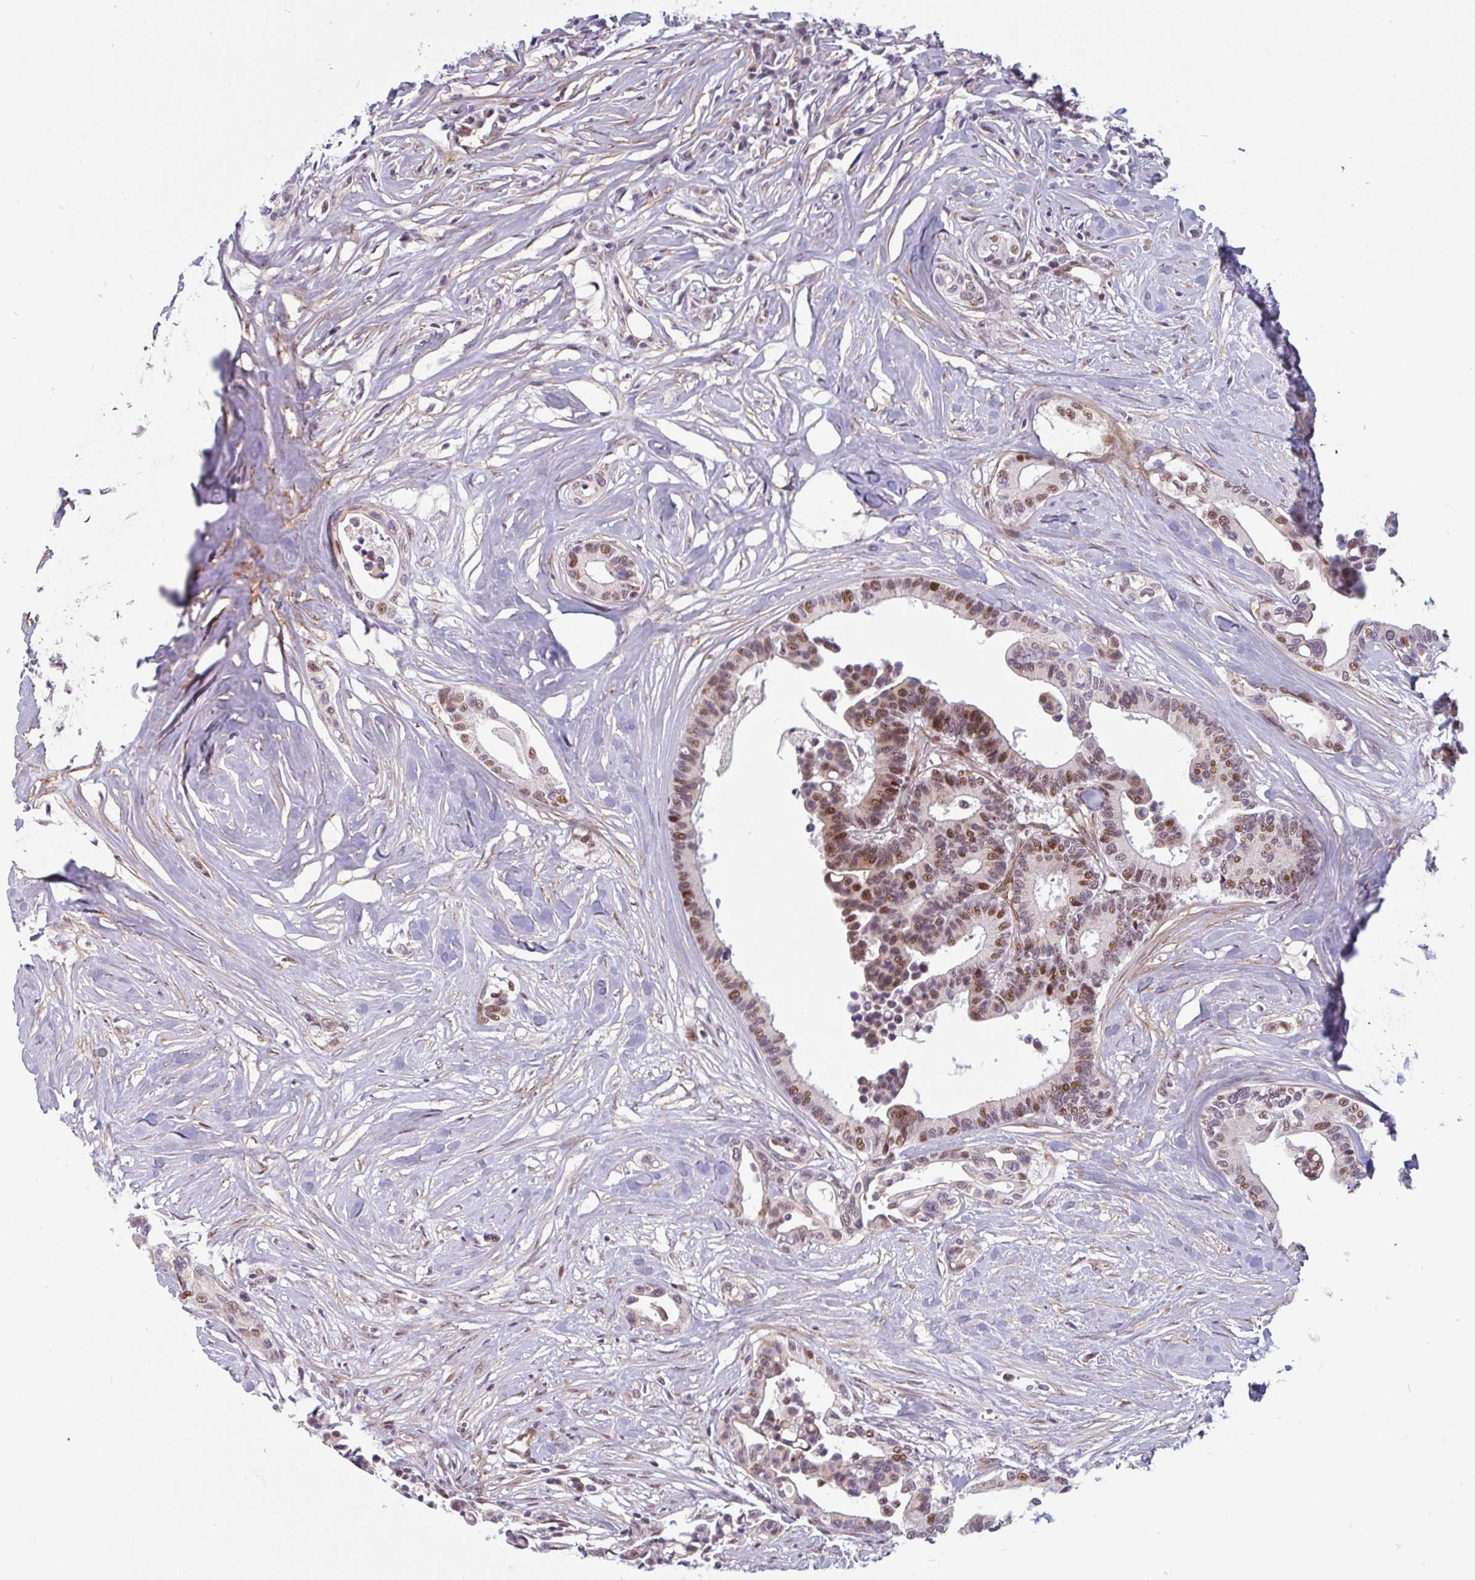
{"staining": {"intensity": "moderate", "quantity": ">75%", "location": "nuclear"}, "tissue": "colorectal cancer", "cell_type": "Tumor cells", "image_type": "cancer", "snomed": [{"axis": "morphology", "description": "Normal tissue, NOS"}, {"axis": "morphology", "description": "Adenocarcinoma, NOS"}, {"axis": "topography", "description": "Colon"}], "caption": "Protein staining of colorectal cancer (adenocarcinoma) tissue displays moderate nuclear positivity in about >75% of tumor cells.", "gene": "TMEM119", "patient": {"sex": "male", "age": 82}}